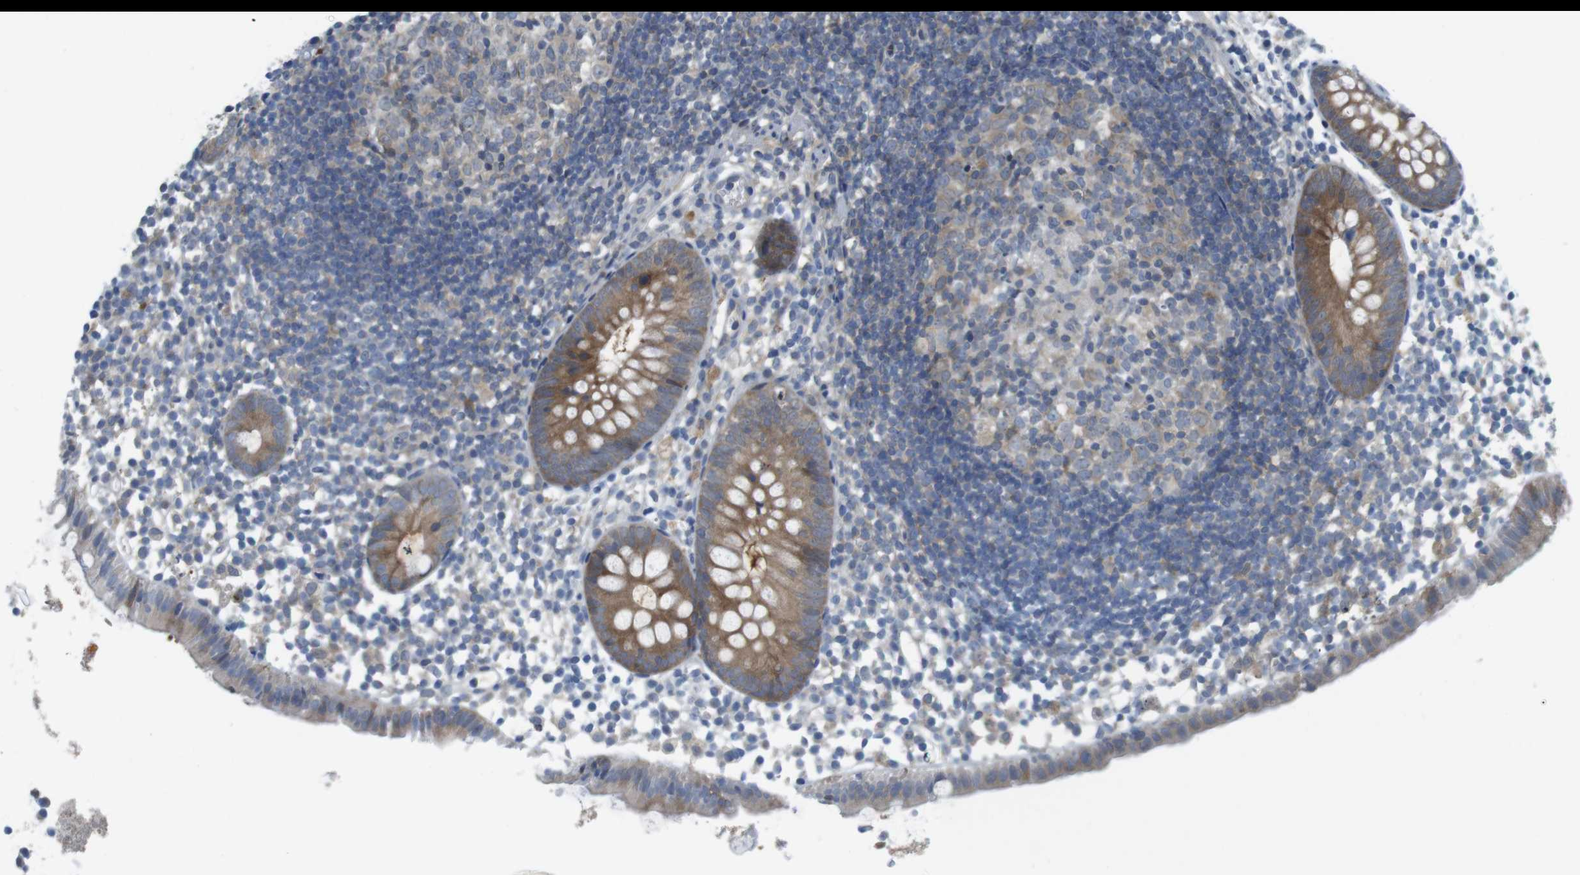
{"staining": {"intensity": "moderate", "quantity": ">75%", "location": "cytoplasmic/membranous"}, "tissue": "appendix", "cell_type": "Glandular cells", "image_type": "normal", "snomed": [{"axis": "morphology", "description": "Normal tissue, NOS"}, {"axis": "topography", "description": "Appendix"}], "caption": "This photomicrograph demonstrates immunohistochemistry (IHC) staining of benign human appendix, with medium moderate cytoplasmic/membranous staining in about >75% of glandular cells.", "gene": "CASP2", "patient": {"sex": "female", "age": 20}}